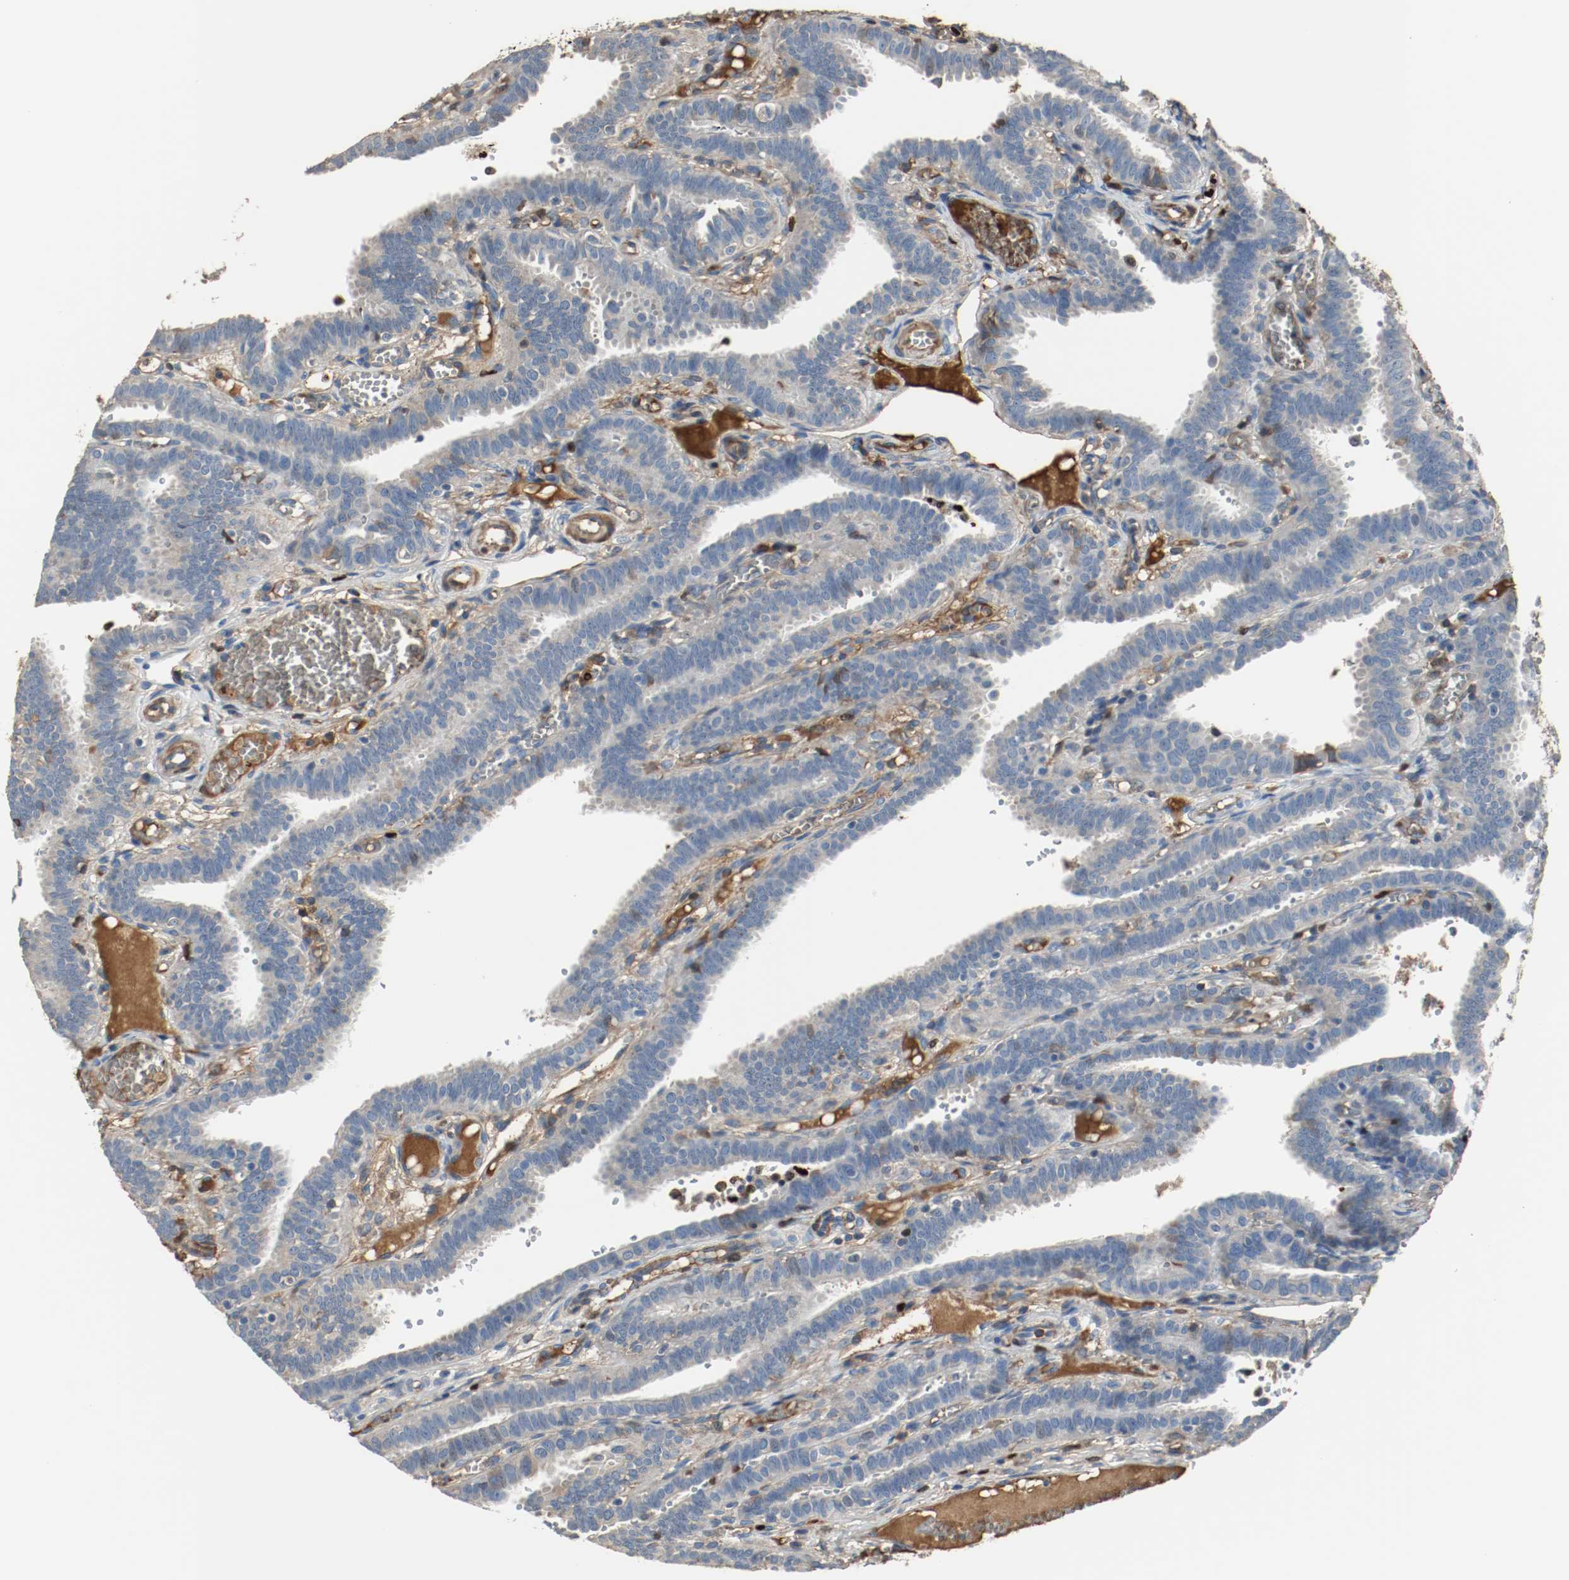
{"staining": {"intensity": "negative", "quantity": "none", "location": "none"}, "tissue": "fallopian tube", "cell_type": "Glandular cells", "image_type": "normal", "snomed": [{"axis": "morphology", "description": "Normal tissue, NOS"}, {"axis": "topography", "description": "Fallopian tube"}], "caption": "Human fallopian tube stained for a protein using IHC shows no positivity in glandular cells.", "gene": "BLK", "patient": {"sex": "female", "age": 29}}